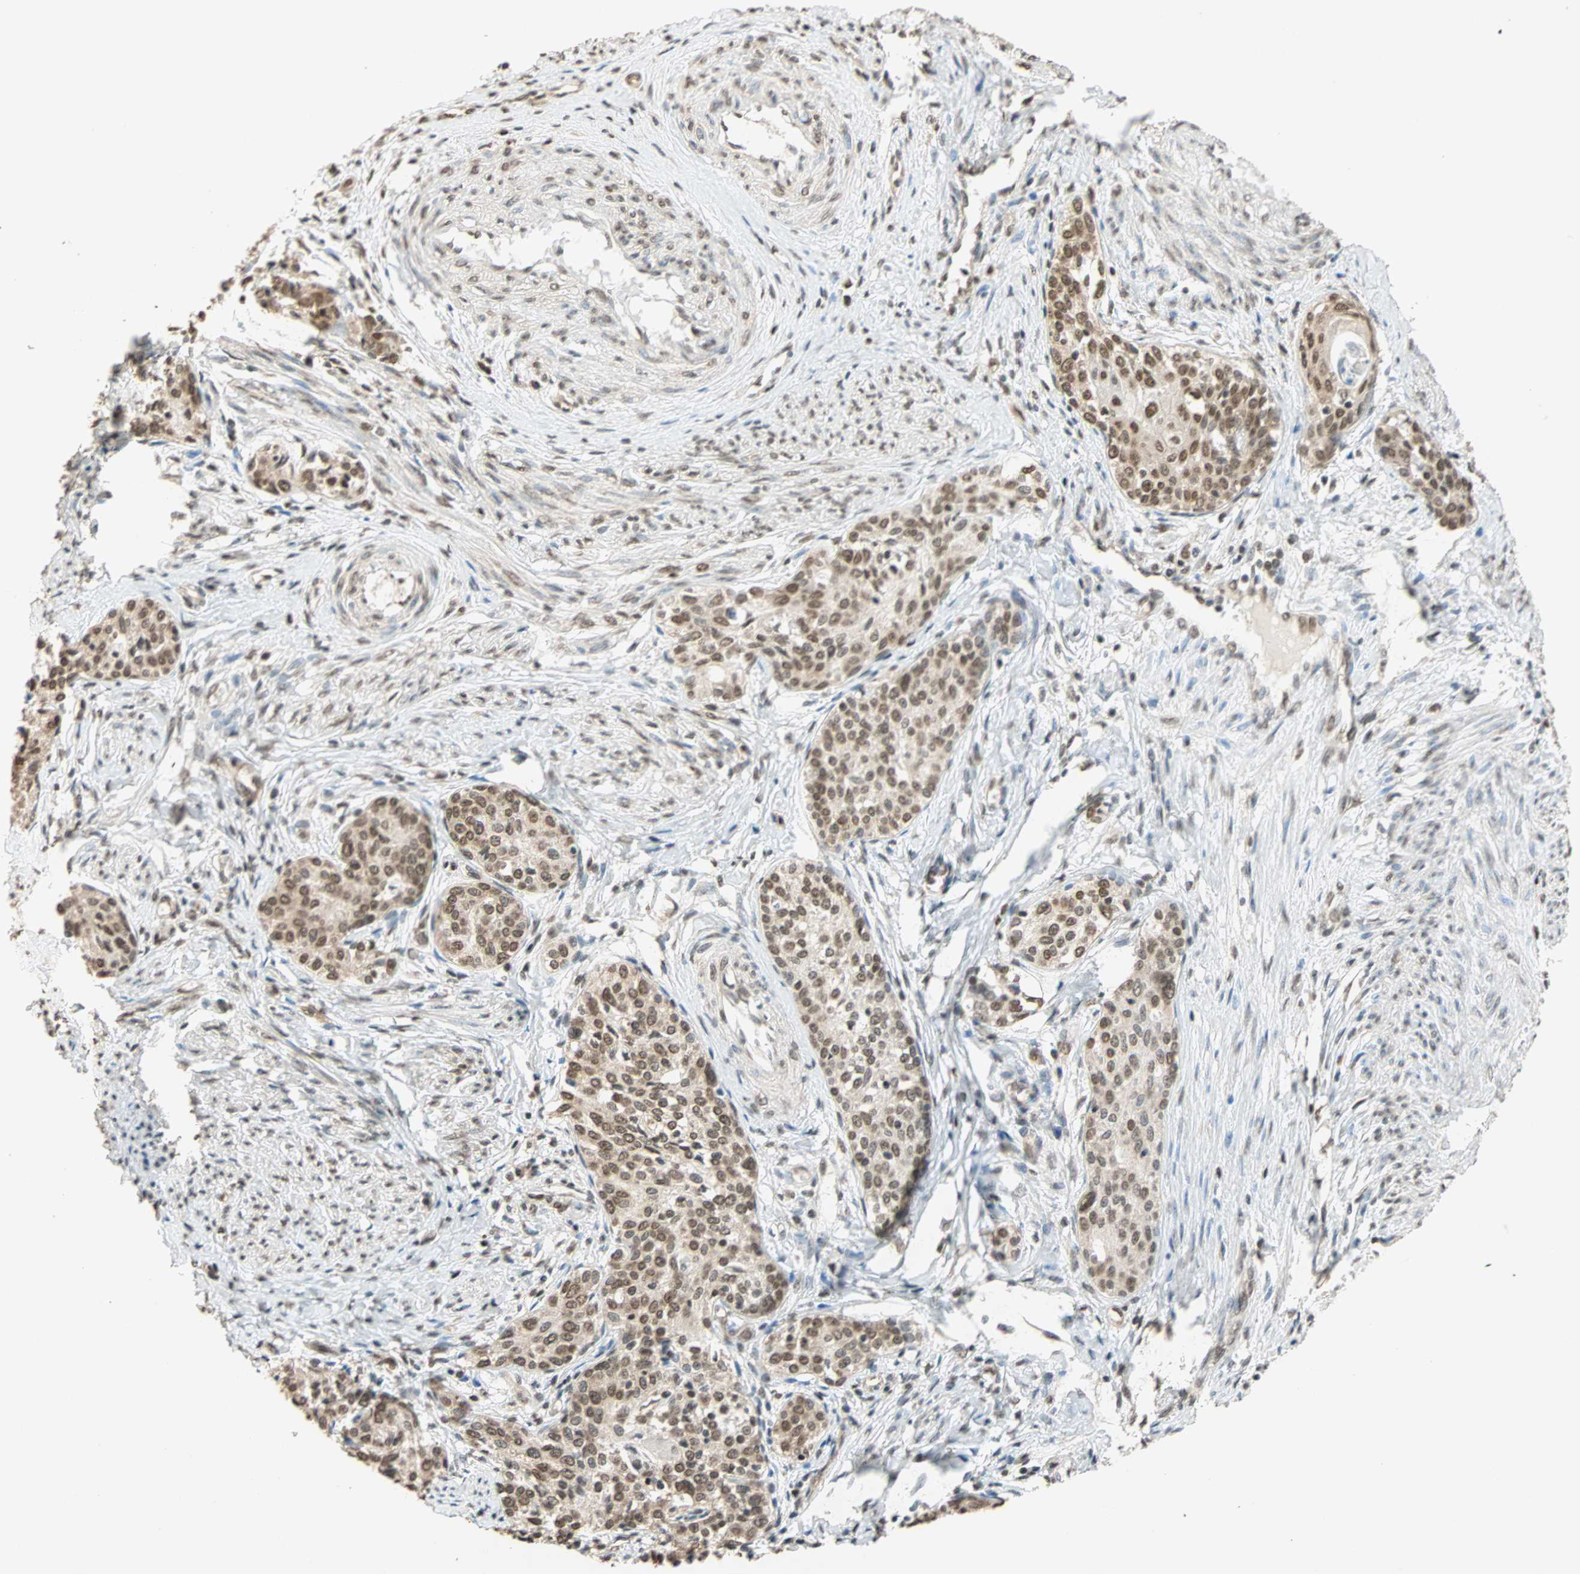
{"staining": {"intensity": "moderate", "quantity": ">75%", "location": "nuclear"}, "tissue": "cervical cancer", "cell_type": "Tumor cells", "image_type": "cancer", "snomed": [{"axis": "morphology", "description": "Squamous cell carcinoma, NOS"}, {"axis": "morphology", "description": "Adenocarcinoma, NOS"}, {"axis": "topography", "description": "Cervix"}], "caption": "IHC staining of cervical cancer (squamous cell carcinoma), which exhibits medium levels of moderate nuclear positivity in approximately >75% of tumor cells indicating moderate nuclear protein positivity. The staining was performed using DAB (3,3'-diaminobenzidine) (brown) for protein detection and nuclei were counterstained in hematoxylin (blue).", "gene": "DAZAP1", "patient": {"sex": "female", "age": 52}}